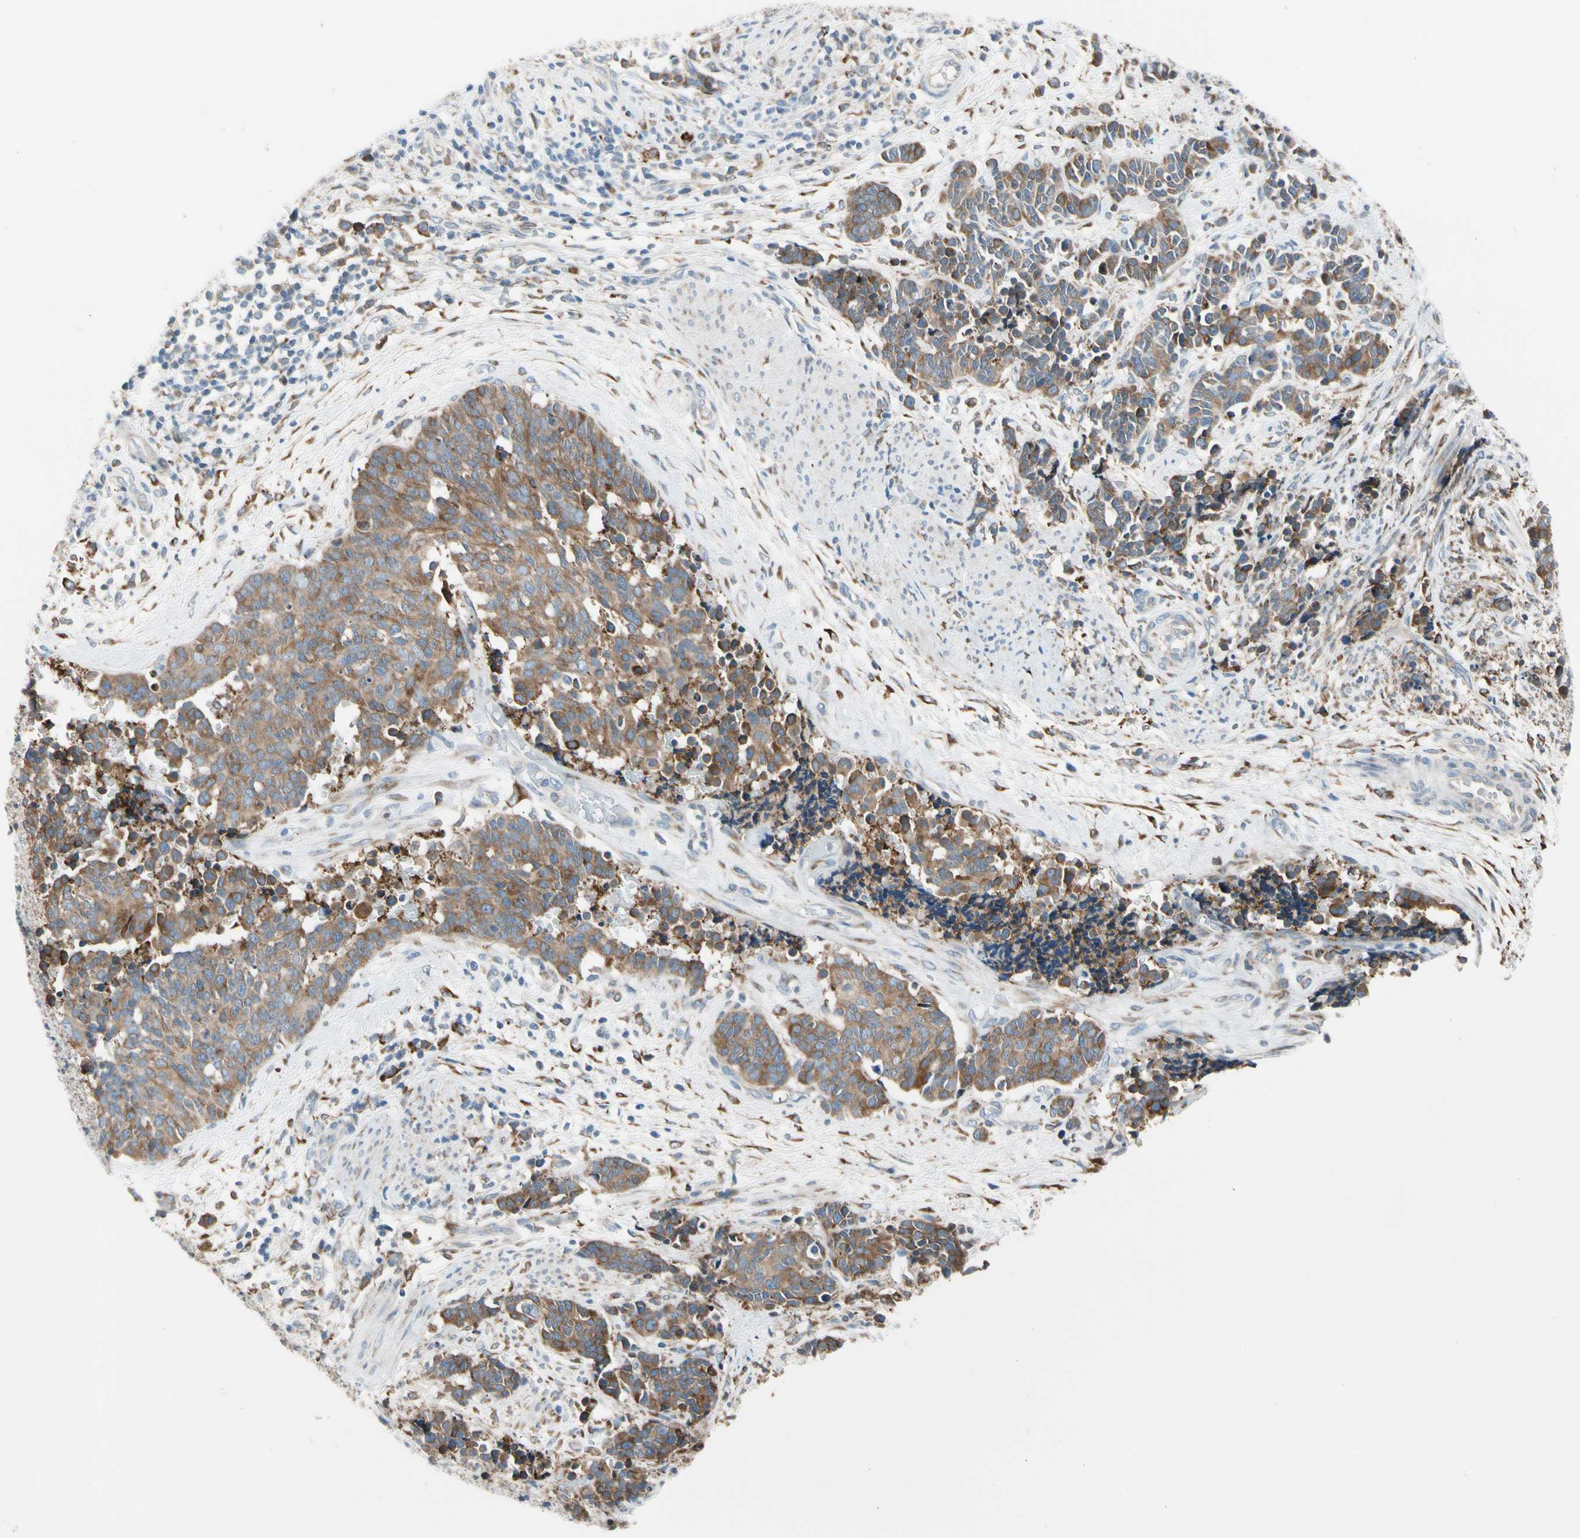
{"staining": {"intensity": "moderate", "quantity": ">75%", "location": "cytoplasmic/membranous"}, "tissue": "cervical cancer", "cell_type": "Tumor cells", "image_type": "cancer", "snomed": [{"axis": "morphology", "description": "Squamous cell carcinoma, NOS"}, {"axis": "topography", "description": "Cervix"}], "caption": "A high-resolution micrograph shows IHC staining of cervical cancer (squamous cell carcinoma), which displays moderate cytoplasmic/membranous staining in approximately >75% of tumor cells.", "gene": "LRPAP1", "patient": {"sex": "female", "age": 35}}